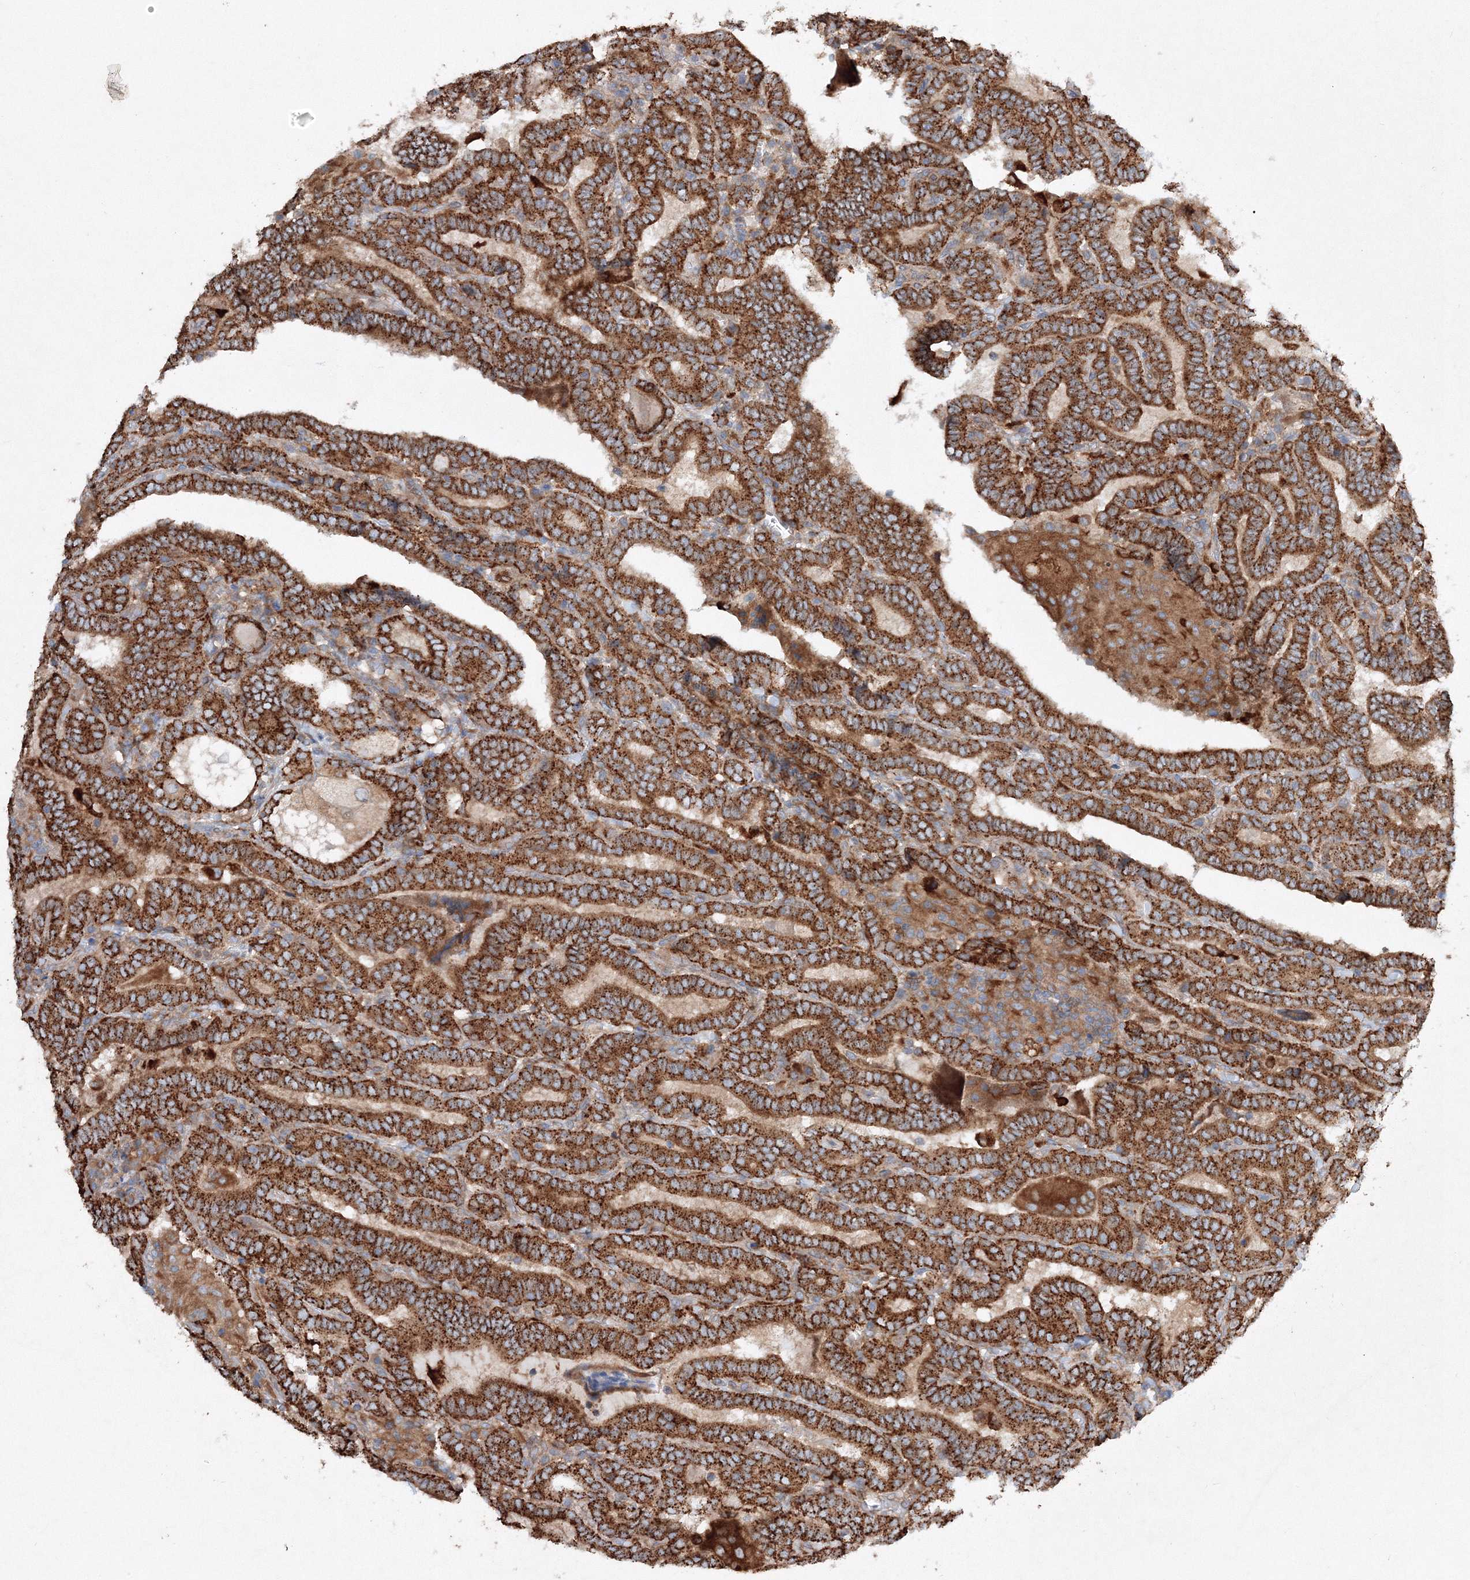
{"staining": {"intensity": "strong", "quantity": ">75%", "location": "cytoplasmic/membranous"}, "tissue": "thyroid cancer", "cell_type": "Tumor cells", "image_type": "cancer", "snomed": [{"axis": "morphology", "description": "Papillary adenocarcinoma, NOS"}, {"axis": "topography", "description": "Thyroid gland"}], "caption": "Protein expression analysis of human thyroid cancer reveals strong cytoplasmic/membranous positivity in about >75% of tumor cells.", "gene": "SLC36A1", "patient": {"sex": "female", "age": 72}}